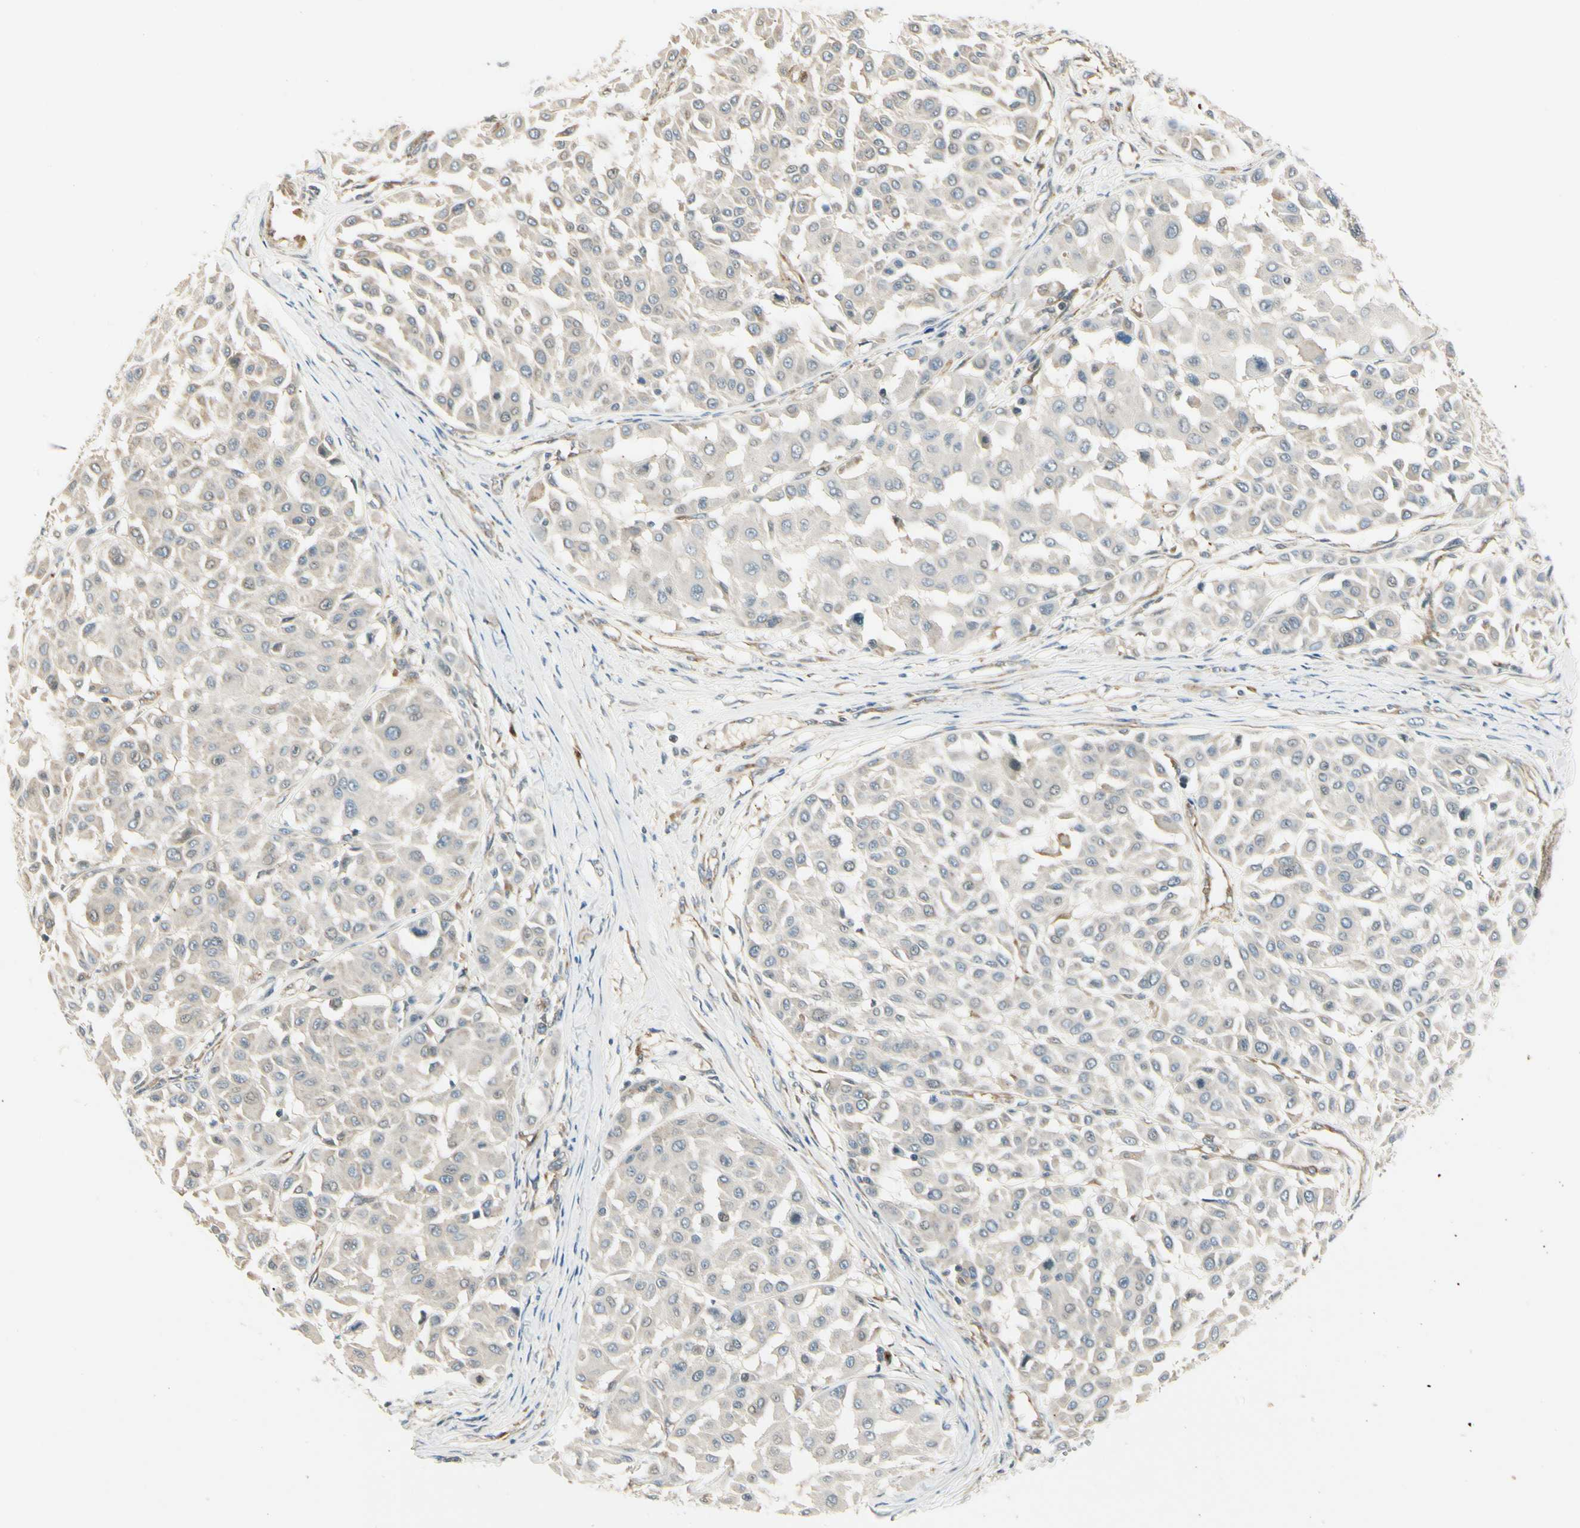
{"staining": {"intensity": "weak", "quantity": "25%-75%", "location": "cytoplasmic/membranous"}, "tissue": "melanoma", "cell_type": "Tumor cells", "image_type": "cancer", "snomed": [{"axis": "morphology", "description": "Malignant melanoma, Metastatic site"}, {"axis": "topography", "description": "Soft tissue"}], "caption": "The image demonstrates a brown stain indicating the presence of a protein in the cytoplasmic/membranous of tumor cells in melanoma.", "gene": "MANSC1", "patient": {"sex": "male", "age": 41}}